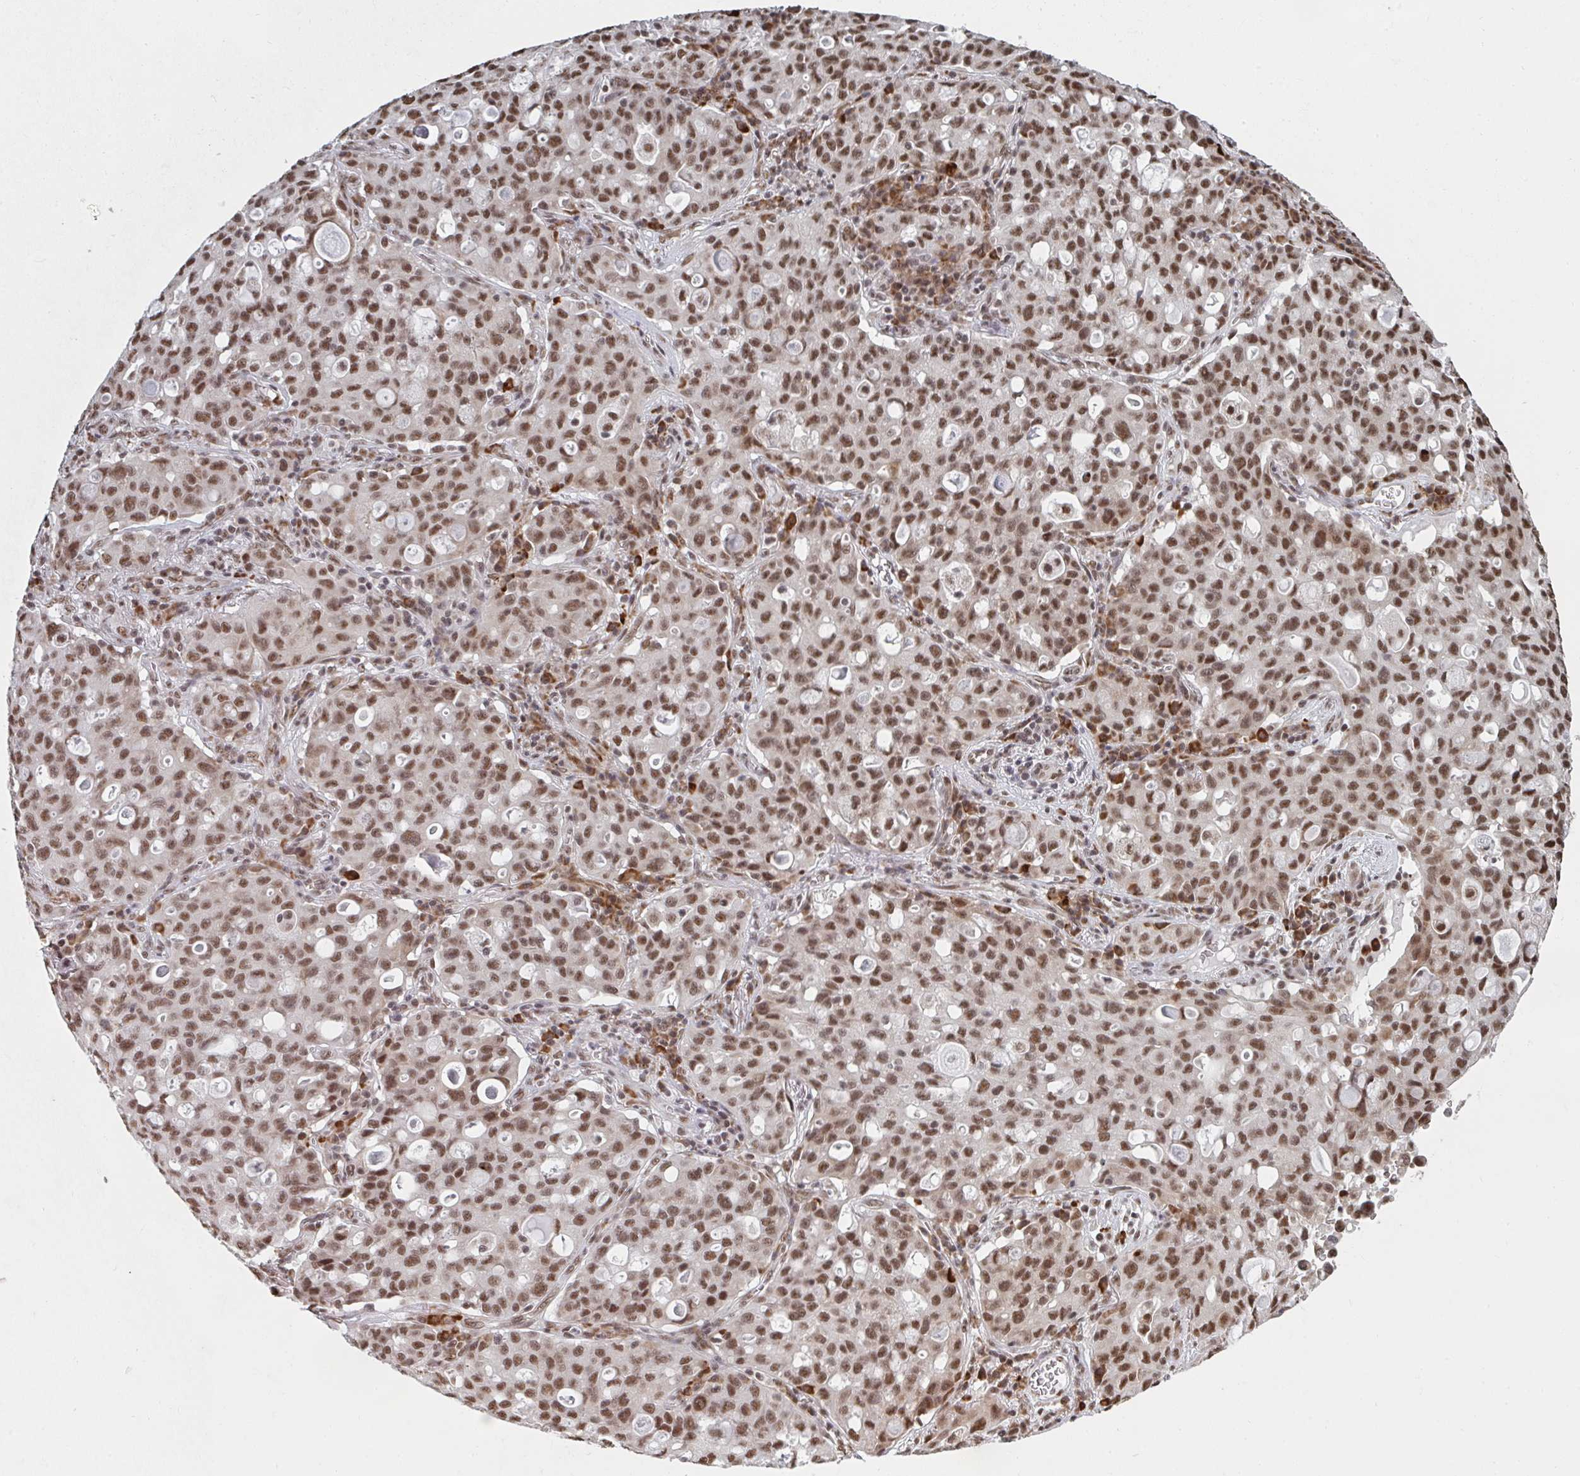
{"staining": {"intensity": "moderate", "quantity": ">75%", "location": "nuclear"}, "tissue": "lung cancer", "cell_type": "Tumor cells", "image_type": "cancer", "snomed": [{"axis": "morphology", "description": "Adenocarcinoma, NOS"}, {"axis": "topography", "description": "Lung"}], "caption": "A high-resolution image shows IHC staining of lung adenocarcinoma, which displays moderate nuclear expression in approximately >75% of tumor cells. (DAB (3,3'-diaminobenzidine) = brown stain, brightfield microscopy at high magnification).", "gene": "MBNL1", "patient": {"sex": "female", "age": 44}}